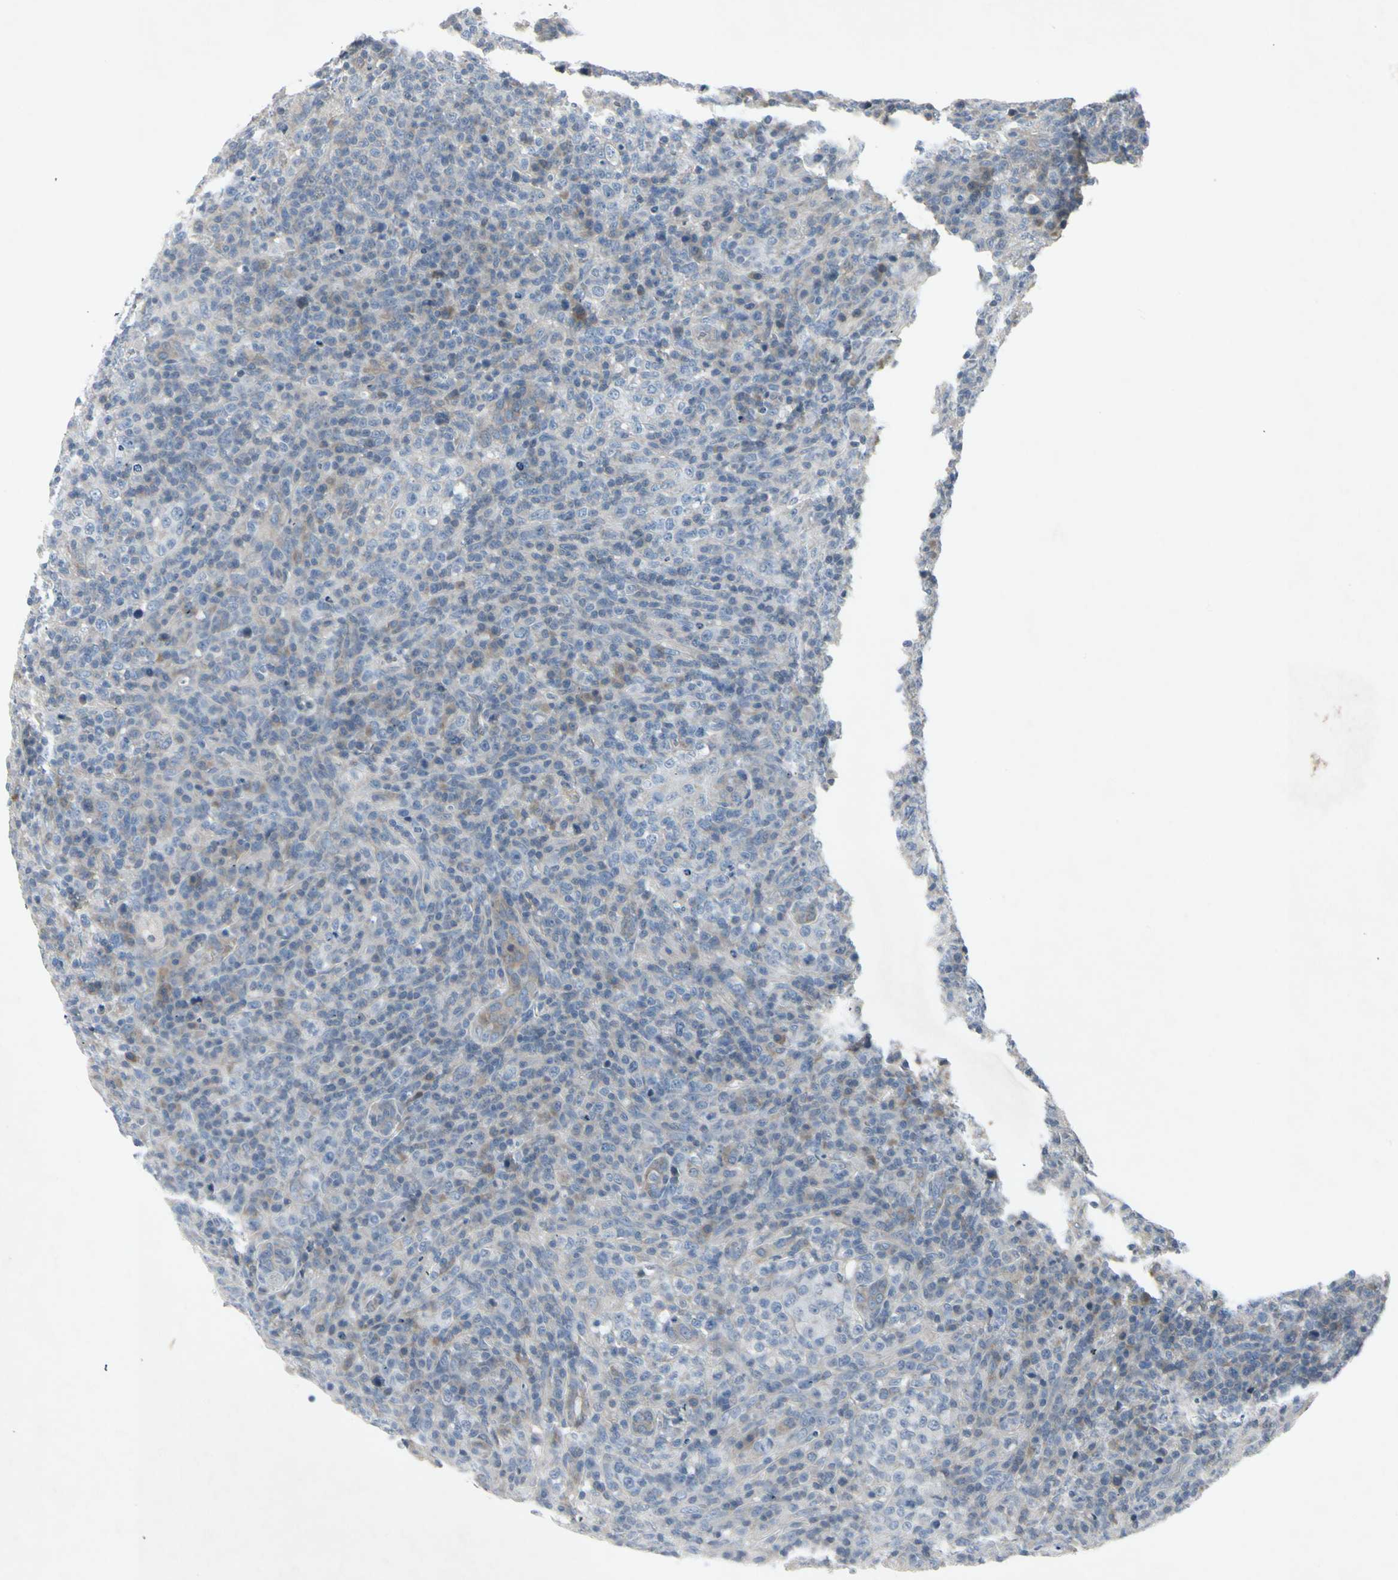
{"staining": {"intensity": "weak", "quantity": "<25%", "location": "cytoplasmic/membranous"}, "tissue": "lymphoma", "cell_type": "Tumor cells", "image_type": "cancer", "snomed": [{"axis": "morphology", "description": "Malignant lymphoma, non-Hodgkin's type, High grade"}, {"axis": "topography", "description": "Lymph node"}], "caption": "A photomicrograph of human lymphoma is negative for staining in tumor cells.", "gene": "TEK", "patient": {"sex": "female", "age": 76}}